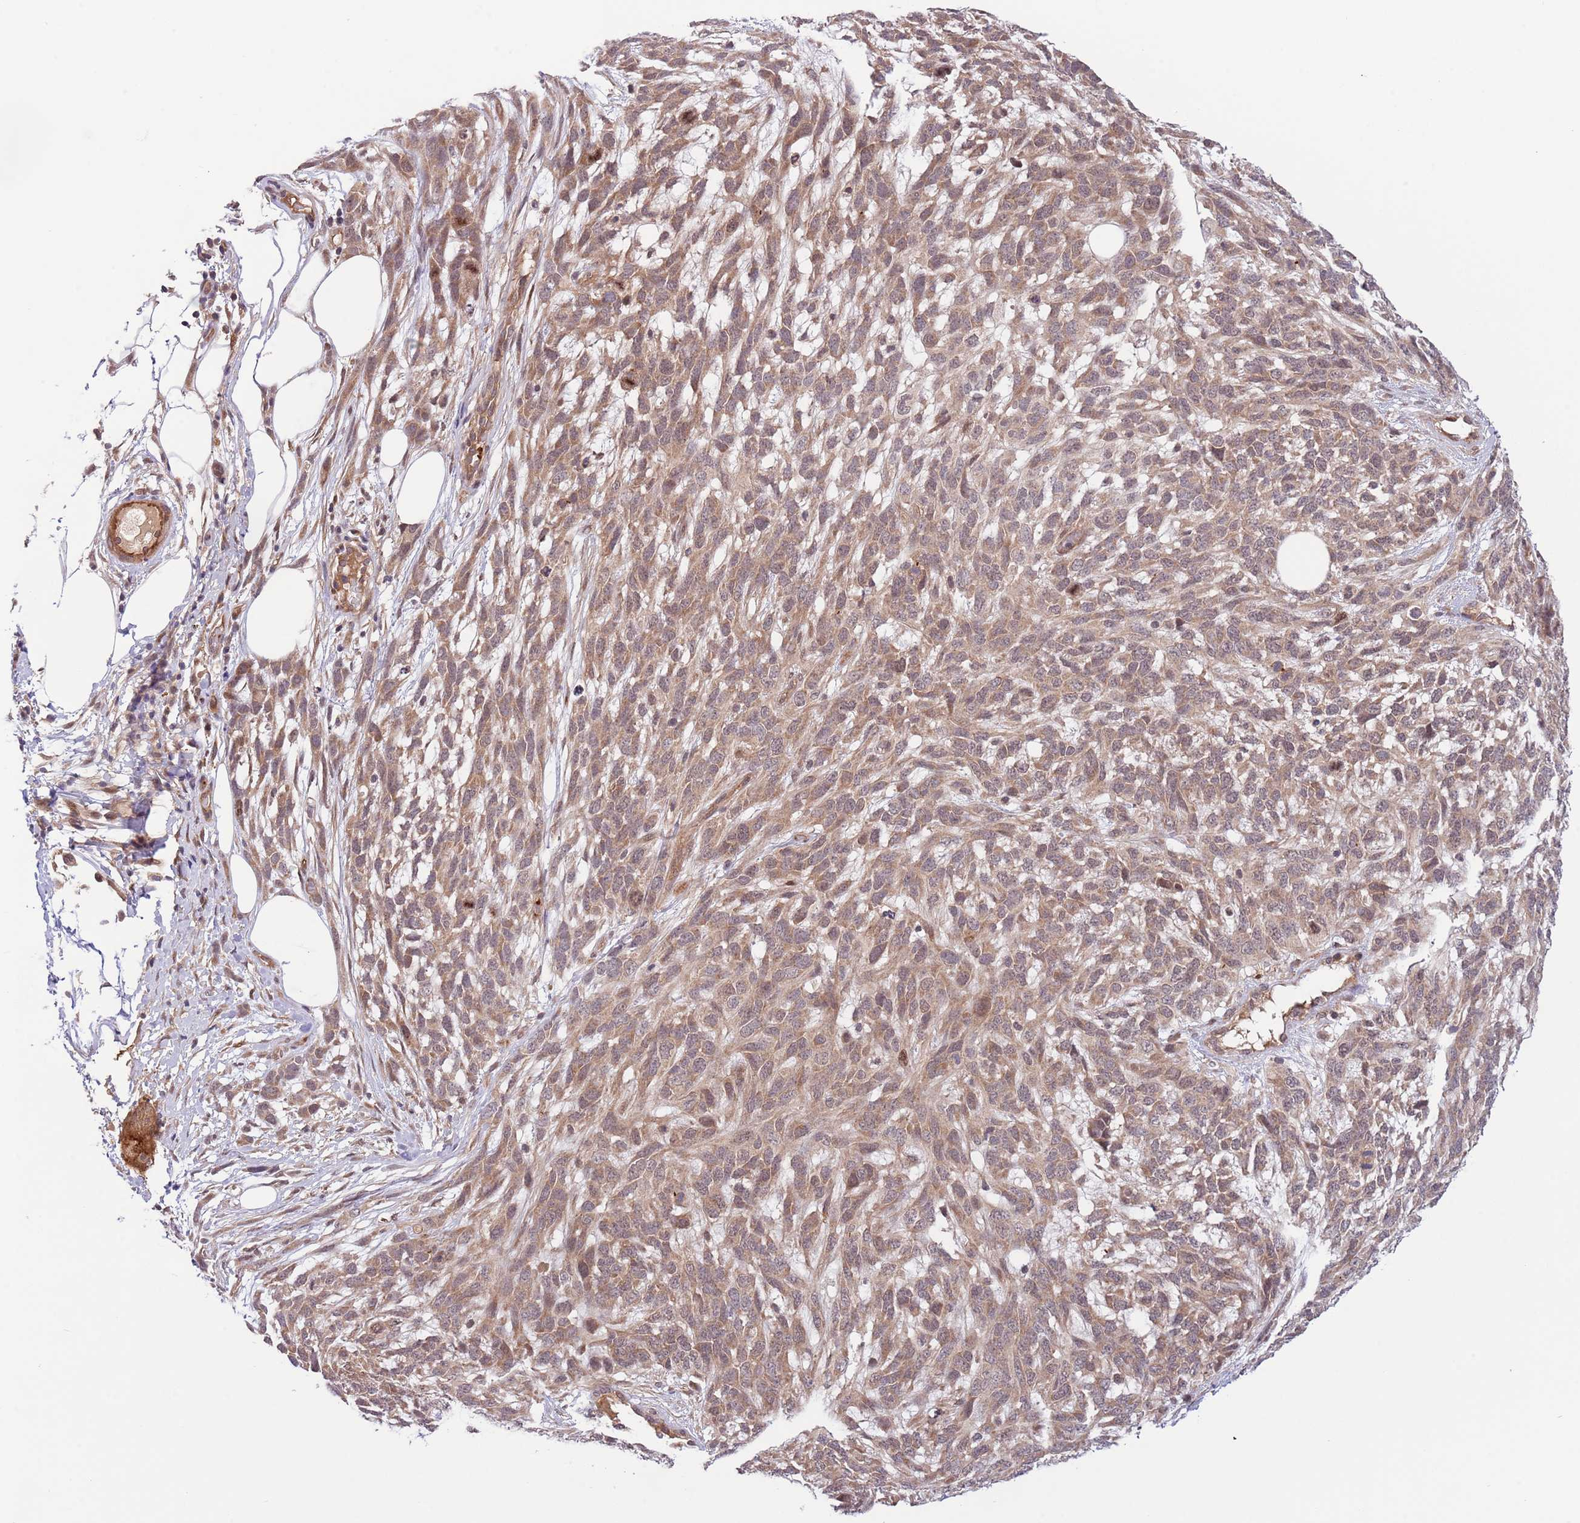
{"staining": {"intensity": "moderate", "quantity": ">75%", "location": "cytoplasmic/membranous"}, "tissue": "melanoma", "cell_type": "Tumor cells", "image_type": "cancer", "snomed": [{"axis": "morphology", "description": "Normal morphology"}, {"axis": "morphology", "description": "Malignant melanoma, NOS"}, {"axis": "topography", "description": "Skin"}], "caption": "Protein staining reveals moderate cytoplasmic/membranous positivity in about >75% of tumor cells in melanoma. Nuclei are stained in blue.", "gene": "PRR16", "patient": {"sex": "female", "age": 72}}